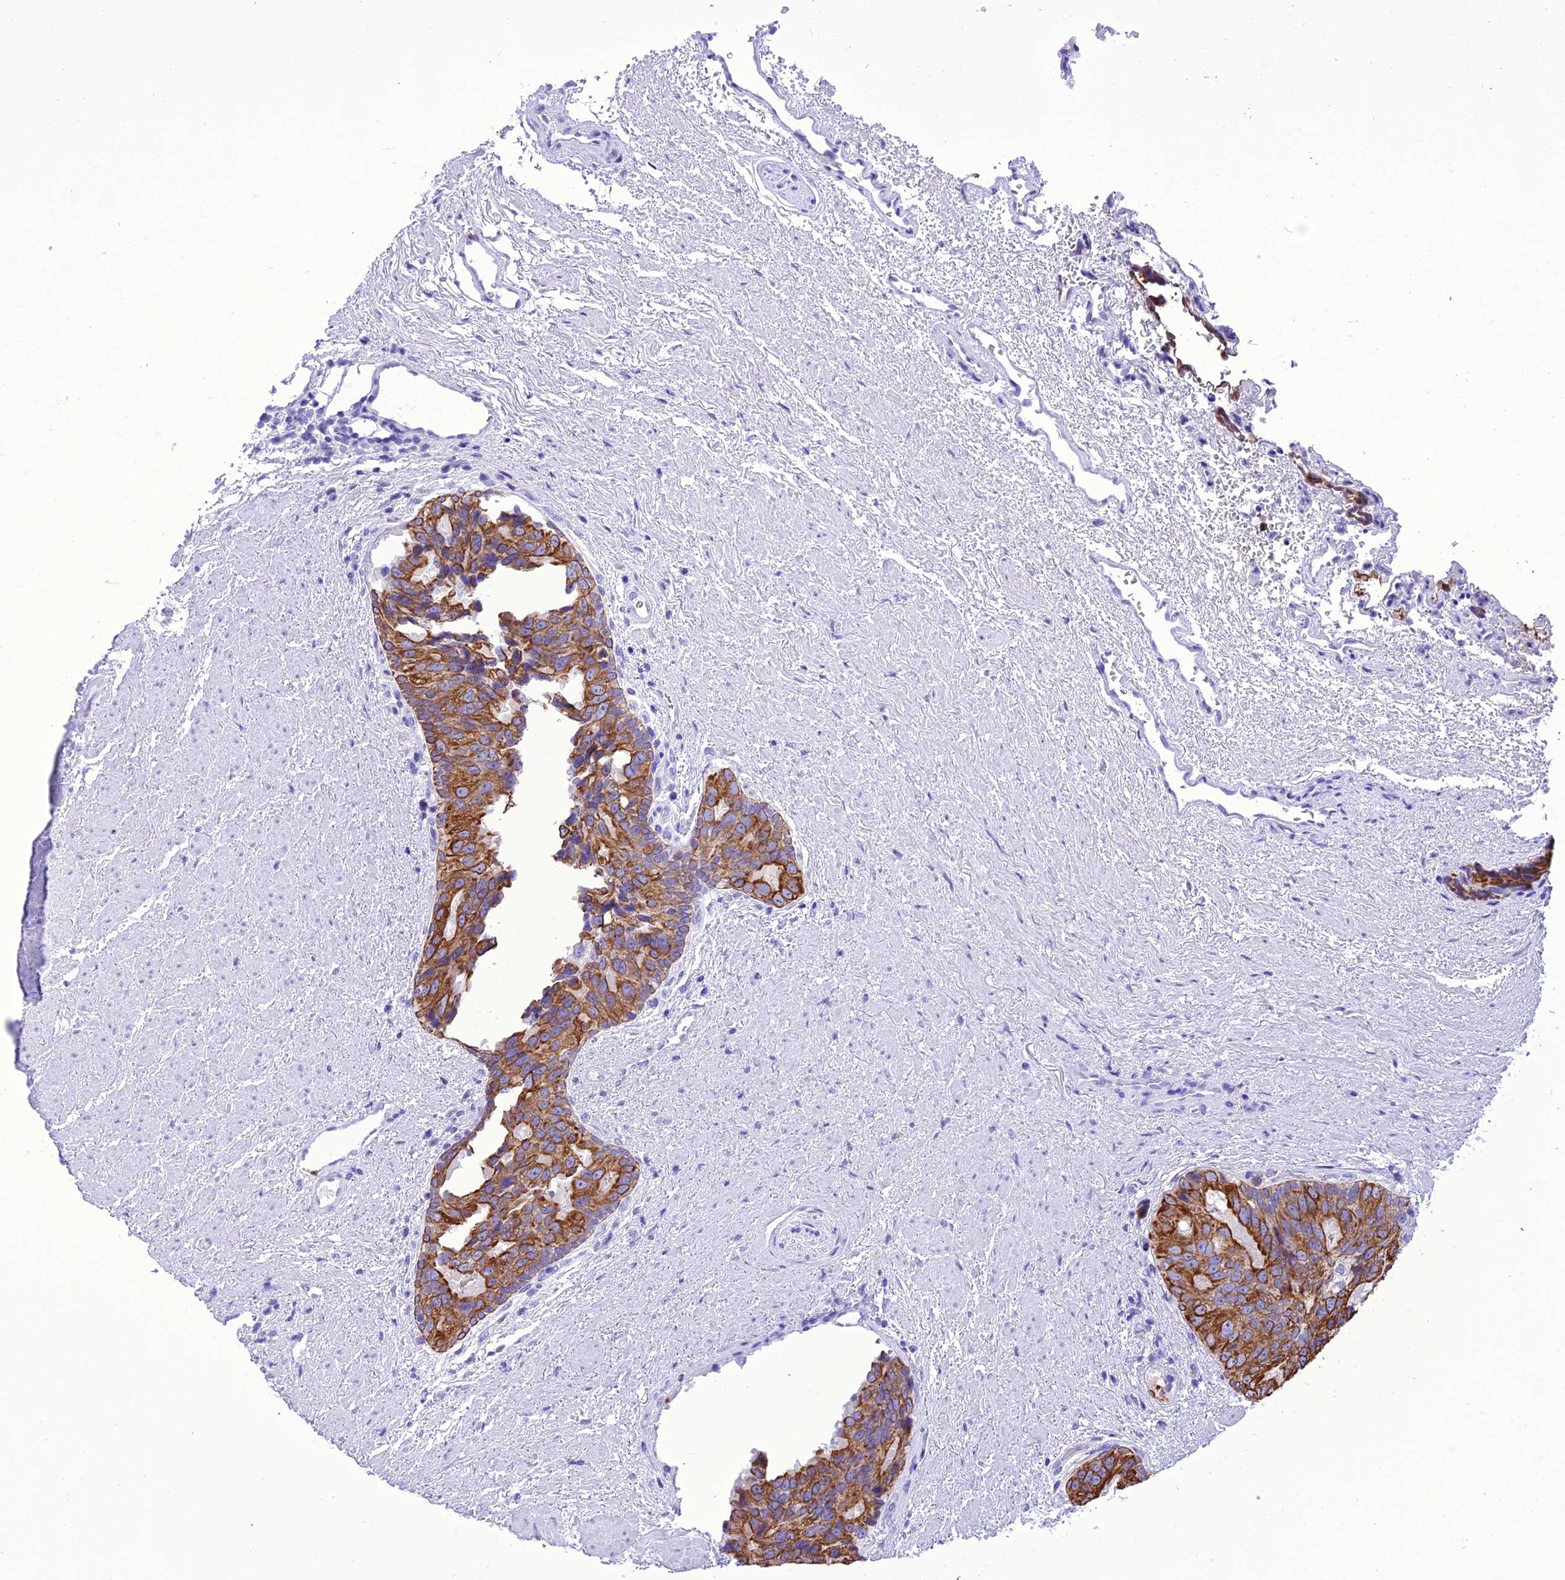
{"staining": {"intensity": "strong", "quantity": ">75%", "location": "cytoplasmic/membranous"}, "tissue": "prostate cancer", "cell_type": "Tumor cells", "image_type": "cancer", "snomed": [{"axis": "morphology", "description": "Adenocarcinoma, High grade"}, {"axis": "topography", "description": "Prostate"}], "caption": "Prostate cancer stained for a protein shows strong cytoplasmic/membranous positivity in tumor cells. (IHC, brightfield microscopy, high magnification).", "gene": "VPS52", "patient": {"sex": "male", "age": 70}}